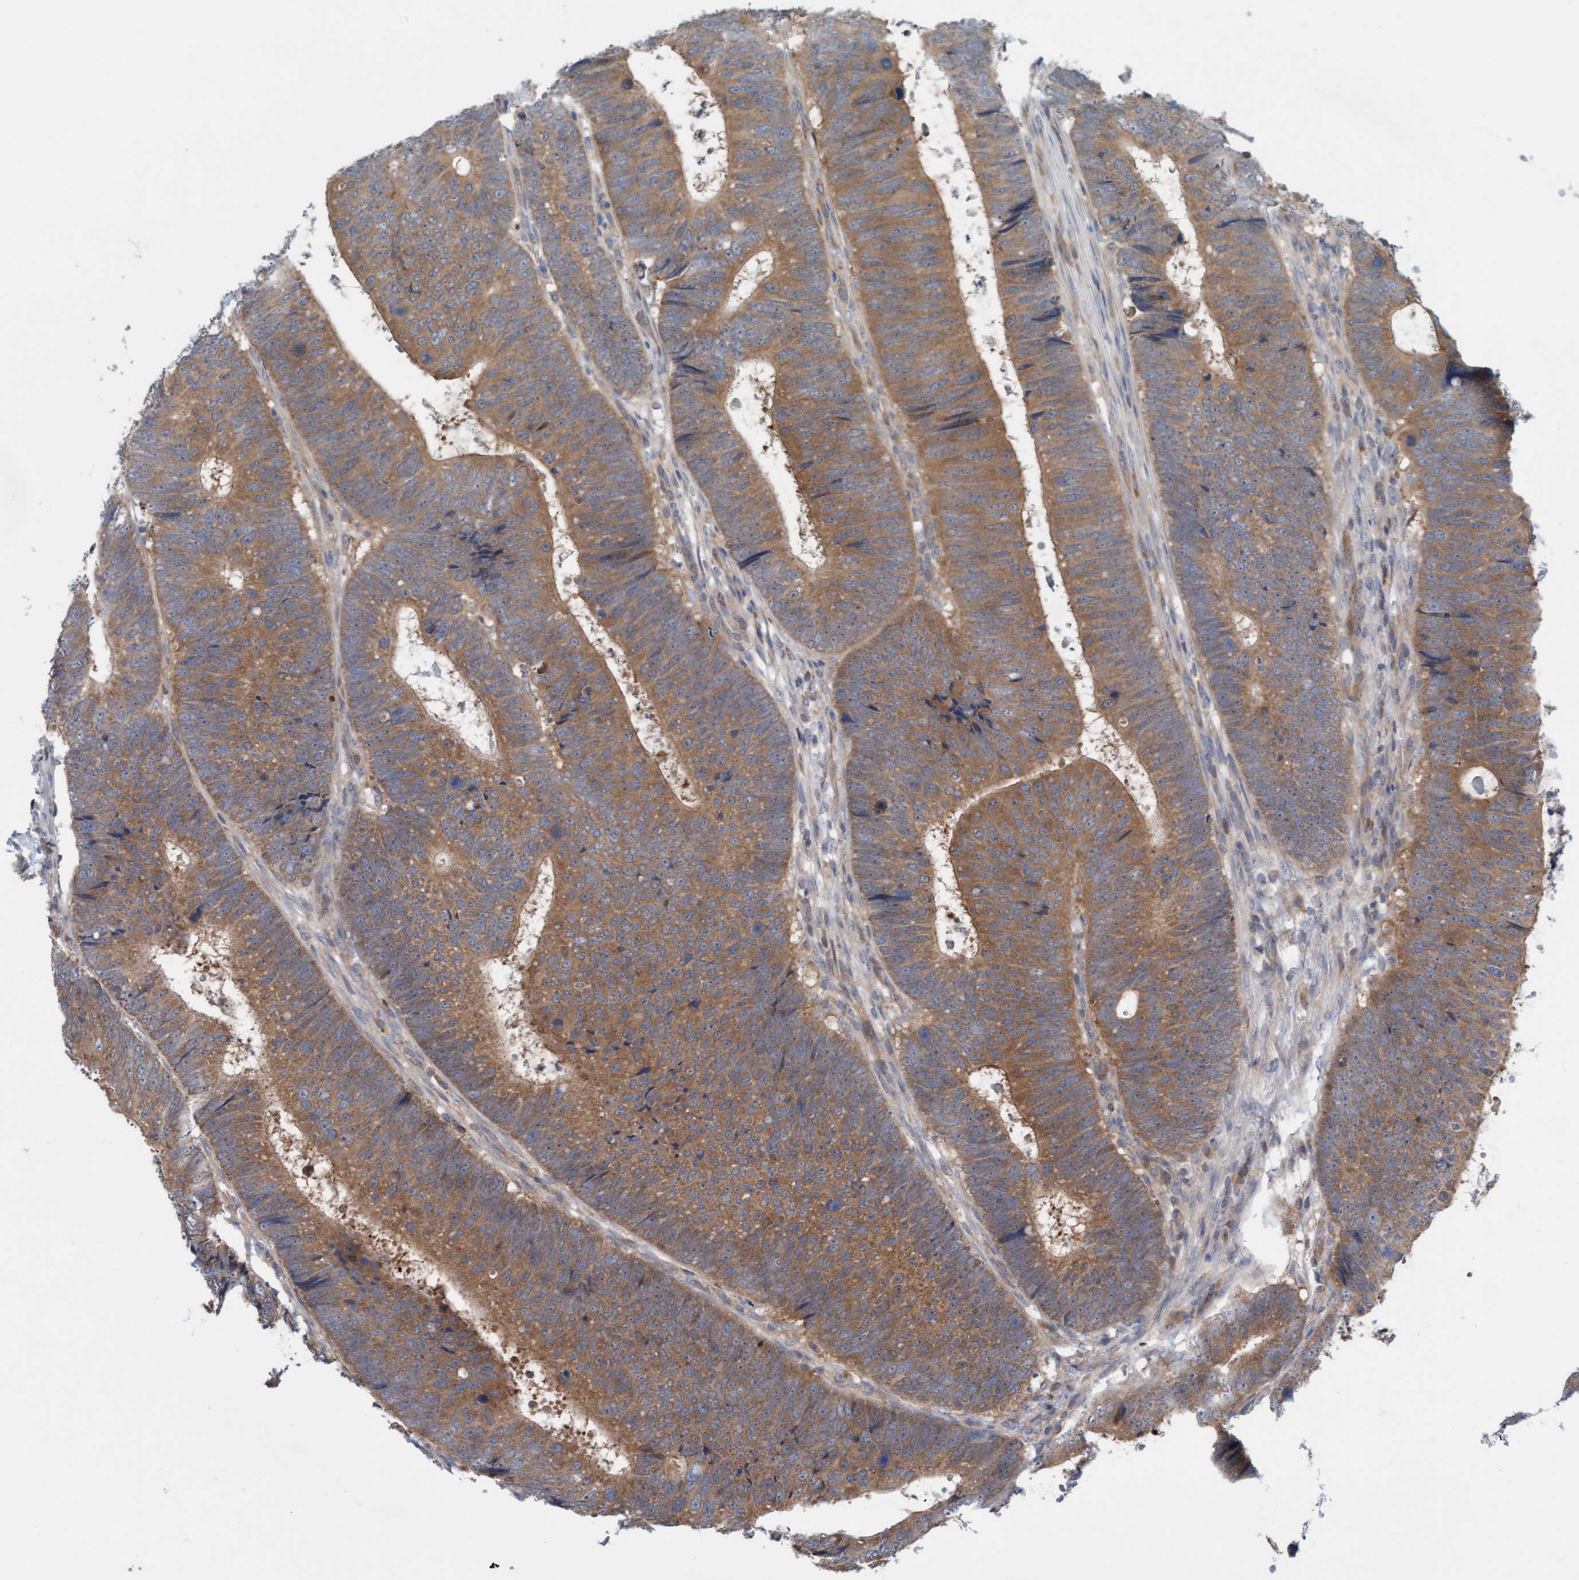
{"staining": {"intensity": "moderate", "quantity": ">75%", "location": "cytoplasmic/membranous"}, "tissue": "colorectal cancer", "cell_type": "Tumor cells", "image_type": "cancer", "snomed": [{"axis": "morphology", "description": "Adenocarcinoma, NOS"}, {"axis": "topography", "description": "Colon"}], "caption": "This micrograph shows immunohistochemistry (IHC) staining of colorectal adenocarcinoma, with medium moderate cytoplasmic/membranous staining in about >75% of tumor cells.", "gene": "KLHL25", "patient": {"sex": "male", "age": 56}}